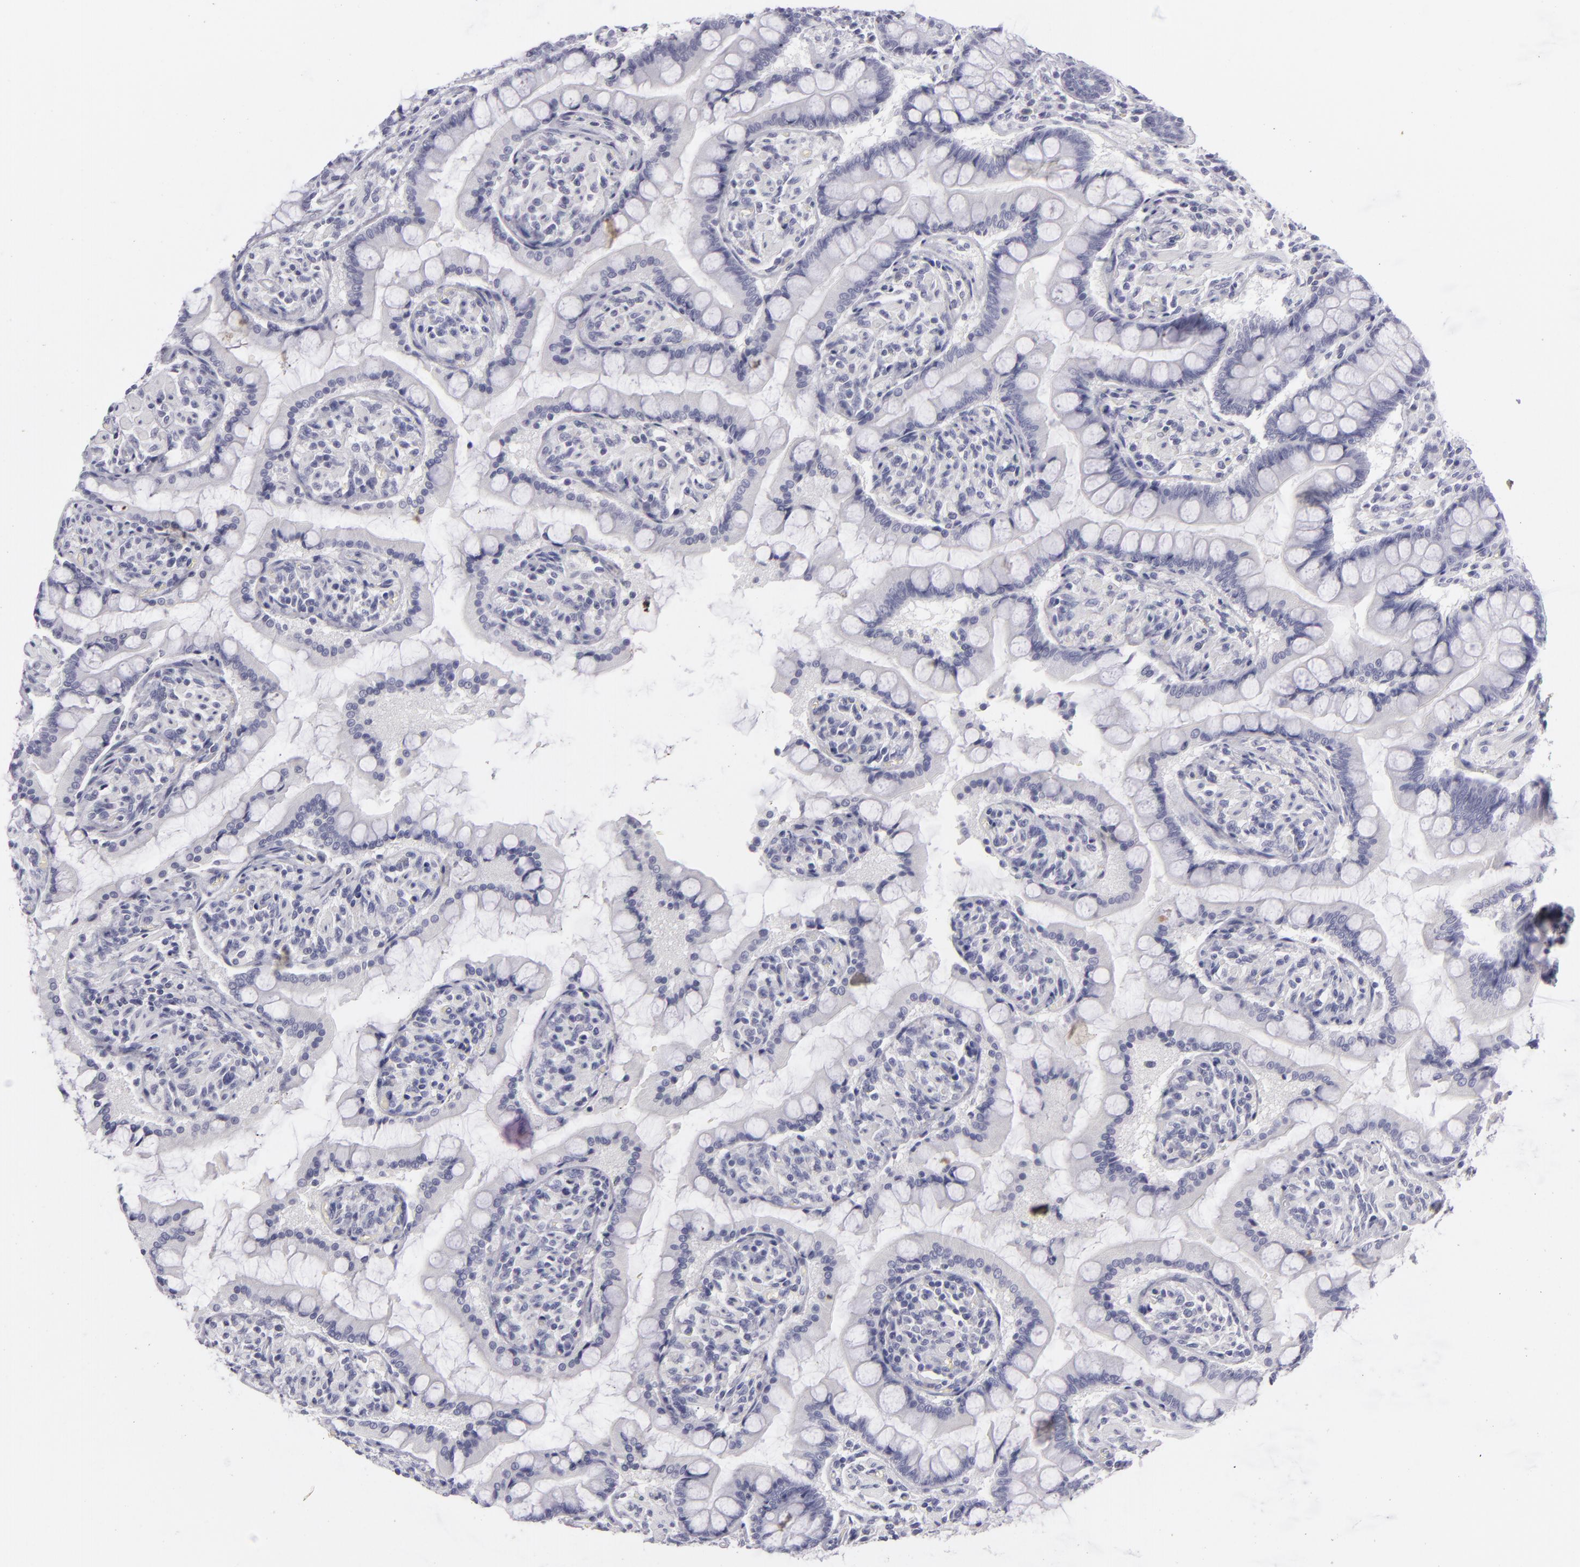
{"staining": {"intensity": "weak", "quantity": "25%-75%", "location": "cytoplasmic/membranous"}, "tissue": "small intestine", "cell_type": "Glandular cells", "image_type": "normal", "snomed": [{"axis": "morphology", "description": "Normal tissue, NOS"}, {"axis": "topography", "description": "Small intestine"}], "caption": "Protein expression by immunohistochemistry shows weak cytoplasmic/membranous staining in about 25%-75% of glandular cells in benign small intestine. (DAB IHC, brown staining for protein, blue staining for nuclei).", "gene": "TNNC1", "patient": {"sex": "male", "age": 41}}